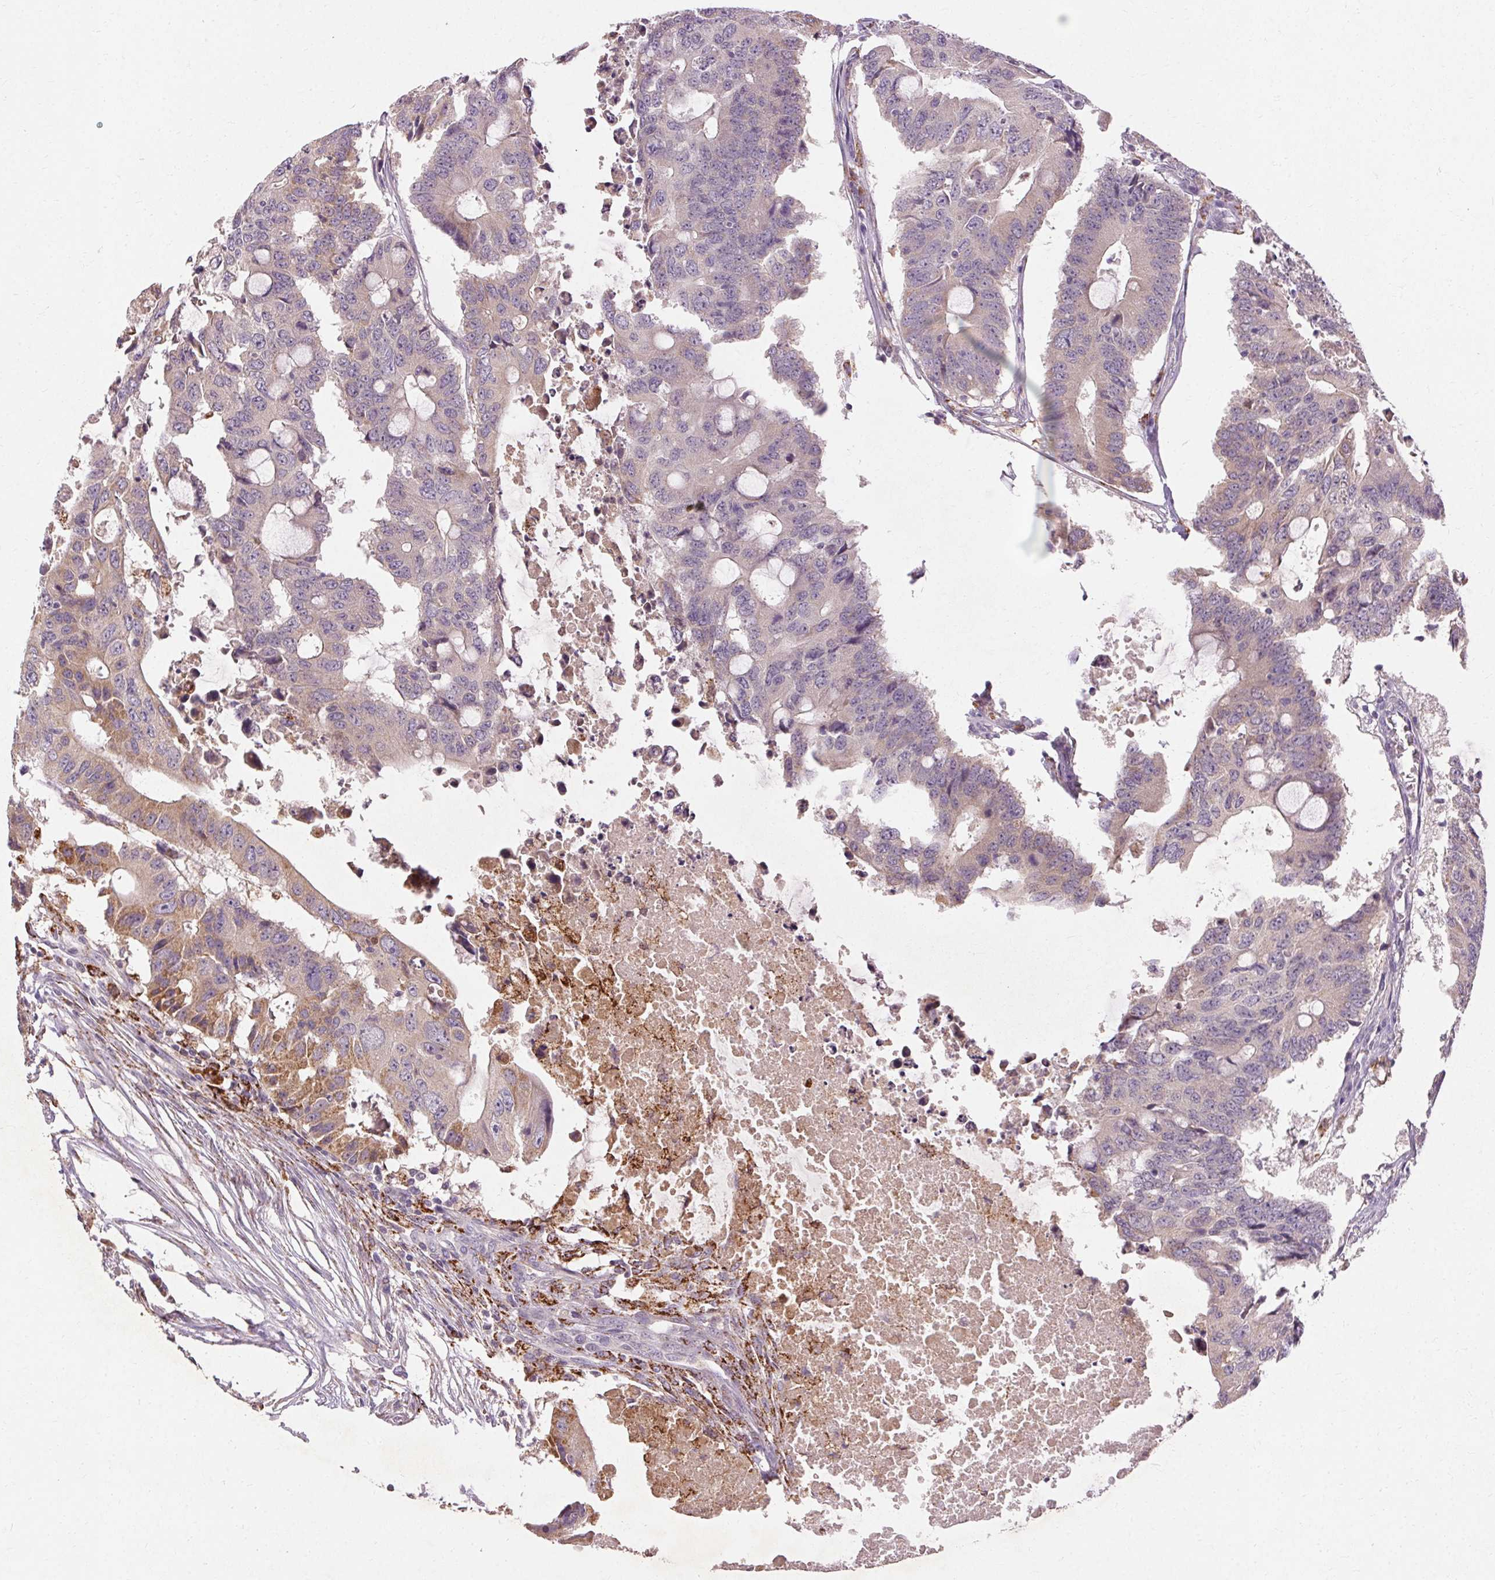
{"staining": {"intensity": "weak", "quantity": "25%-75%", "location": "cytoplasmic/membranous"}, "tissue": "colorectal cancer", "cell_type": "Tumor cells", "image_type": "cancer", "snomed": [{"axis": "morphology", "description": "Adenocarcinoma, NOS"}, {"axis": "topography", "description": "Colon"}], "caption": "There is low levels of weak cytoplasmic/membranous staining in tumor cells of colorectal adenocarcinoma, as demonstrated by immunohistochemical staining (brown color).", "gene": "REP15", "patient": {"sex": "male", "age": 71}}